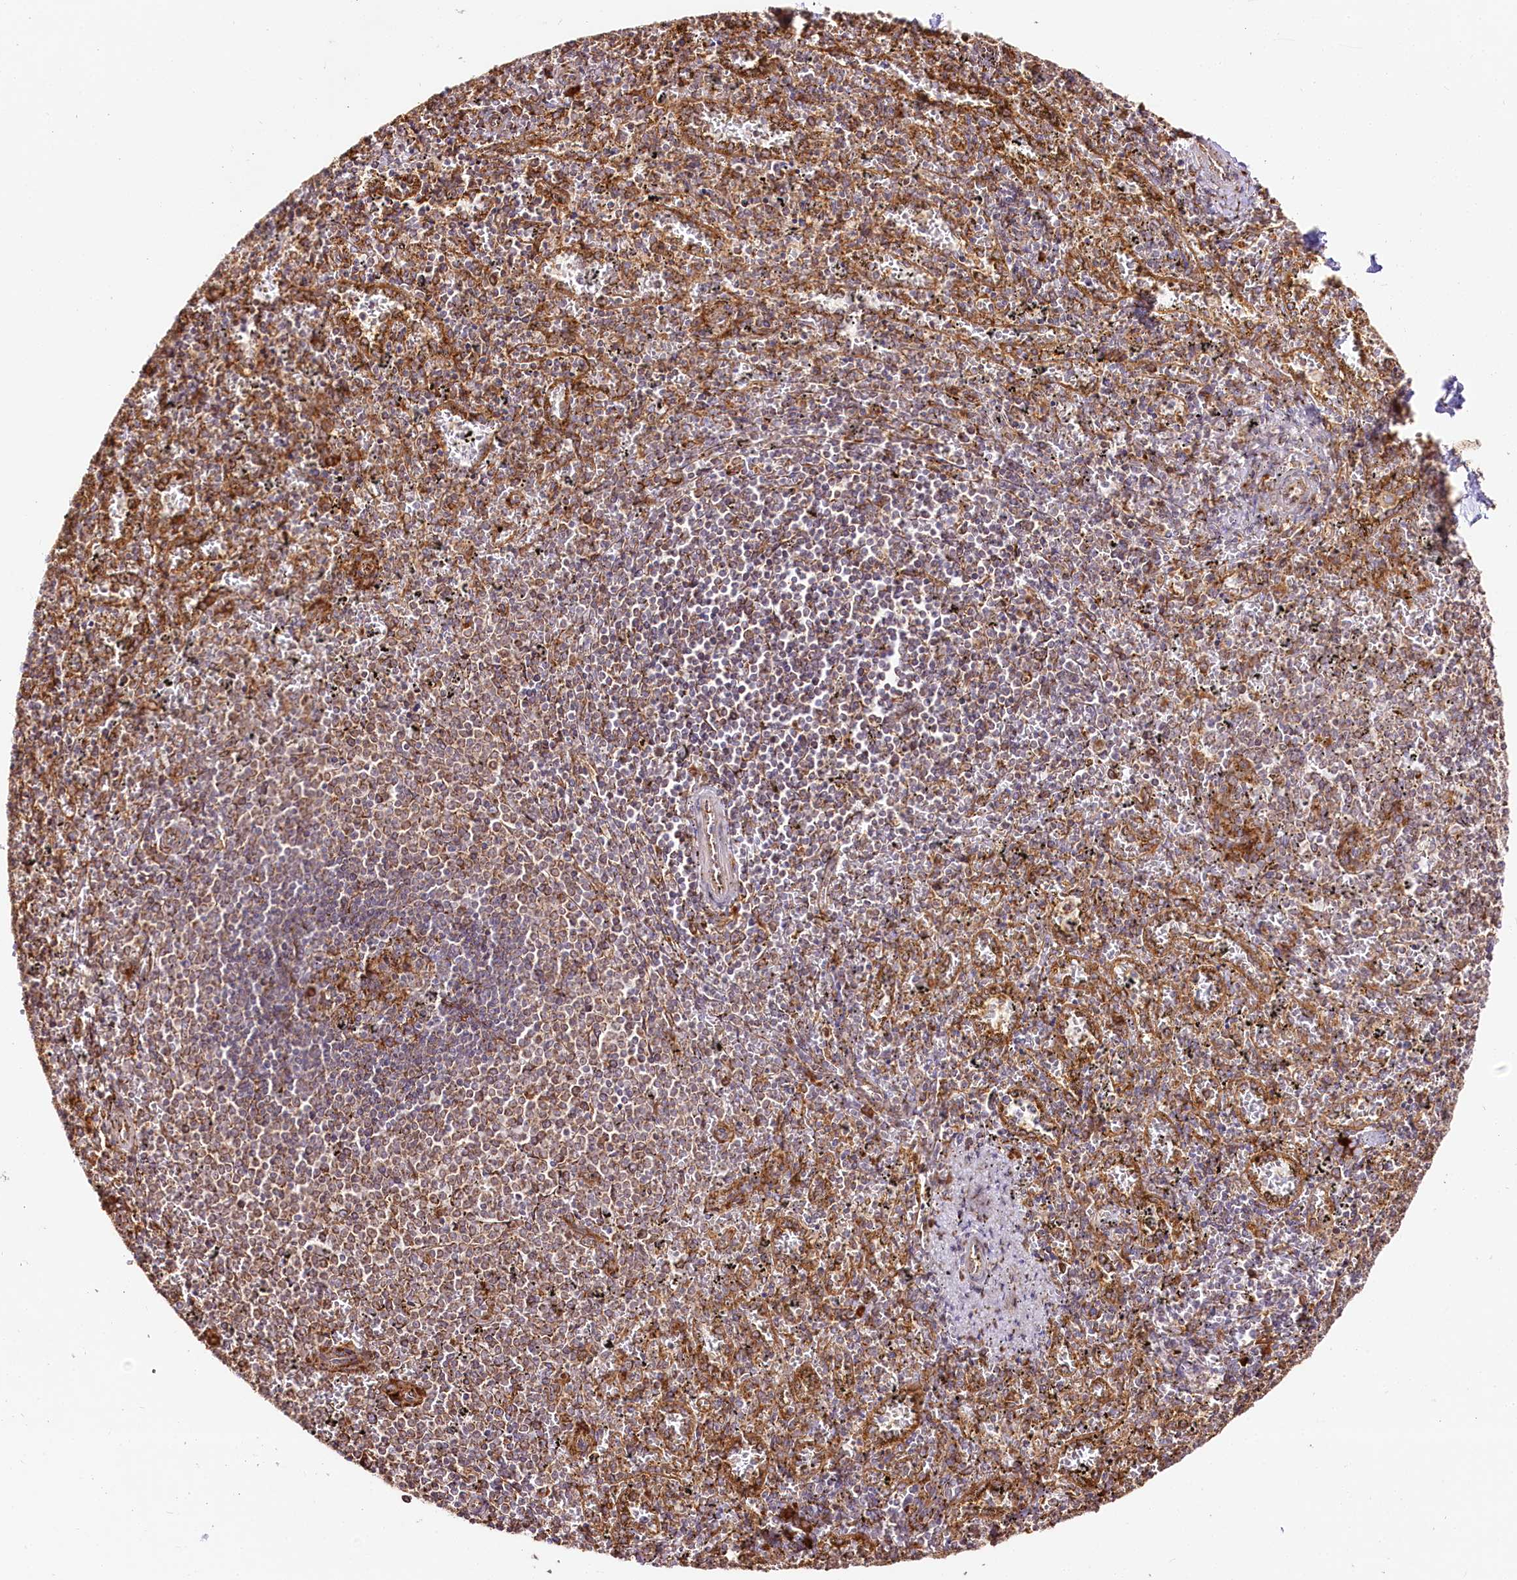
{"staining": {"intensity": "moderate", "quantity": "25%-75%", "location": "cytoplasmic/membranous"}, "tissue": "spleen", "cell_type": "Cells in red pulp", "image_type": "normal", "snomed": [{"axis": "morphology", "description": "Normal tissue, NOS"}, {"axis": "topography", "description": "Spleen"}], "caption": "DAB immunohistochemical staining of unremarkable human spleen demonstrates moderate cytoplasmic/membranous protein staining in about 25%-75% of cells in red pulp.", "gene": "CNPY2", "patient": {"sex": "male", "age": 11}}